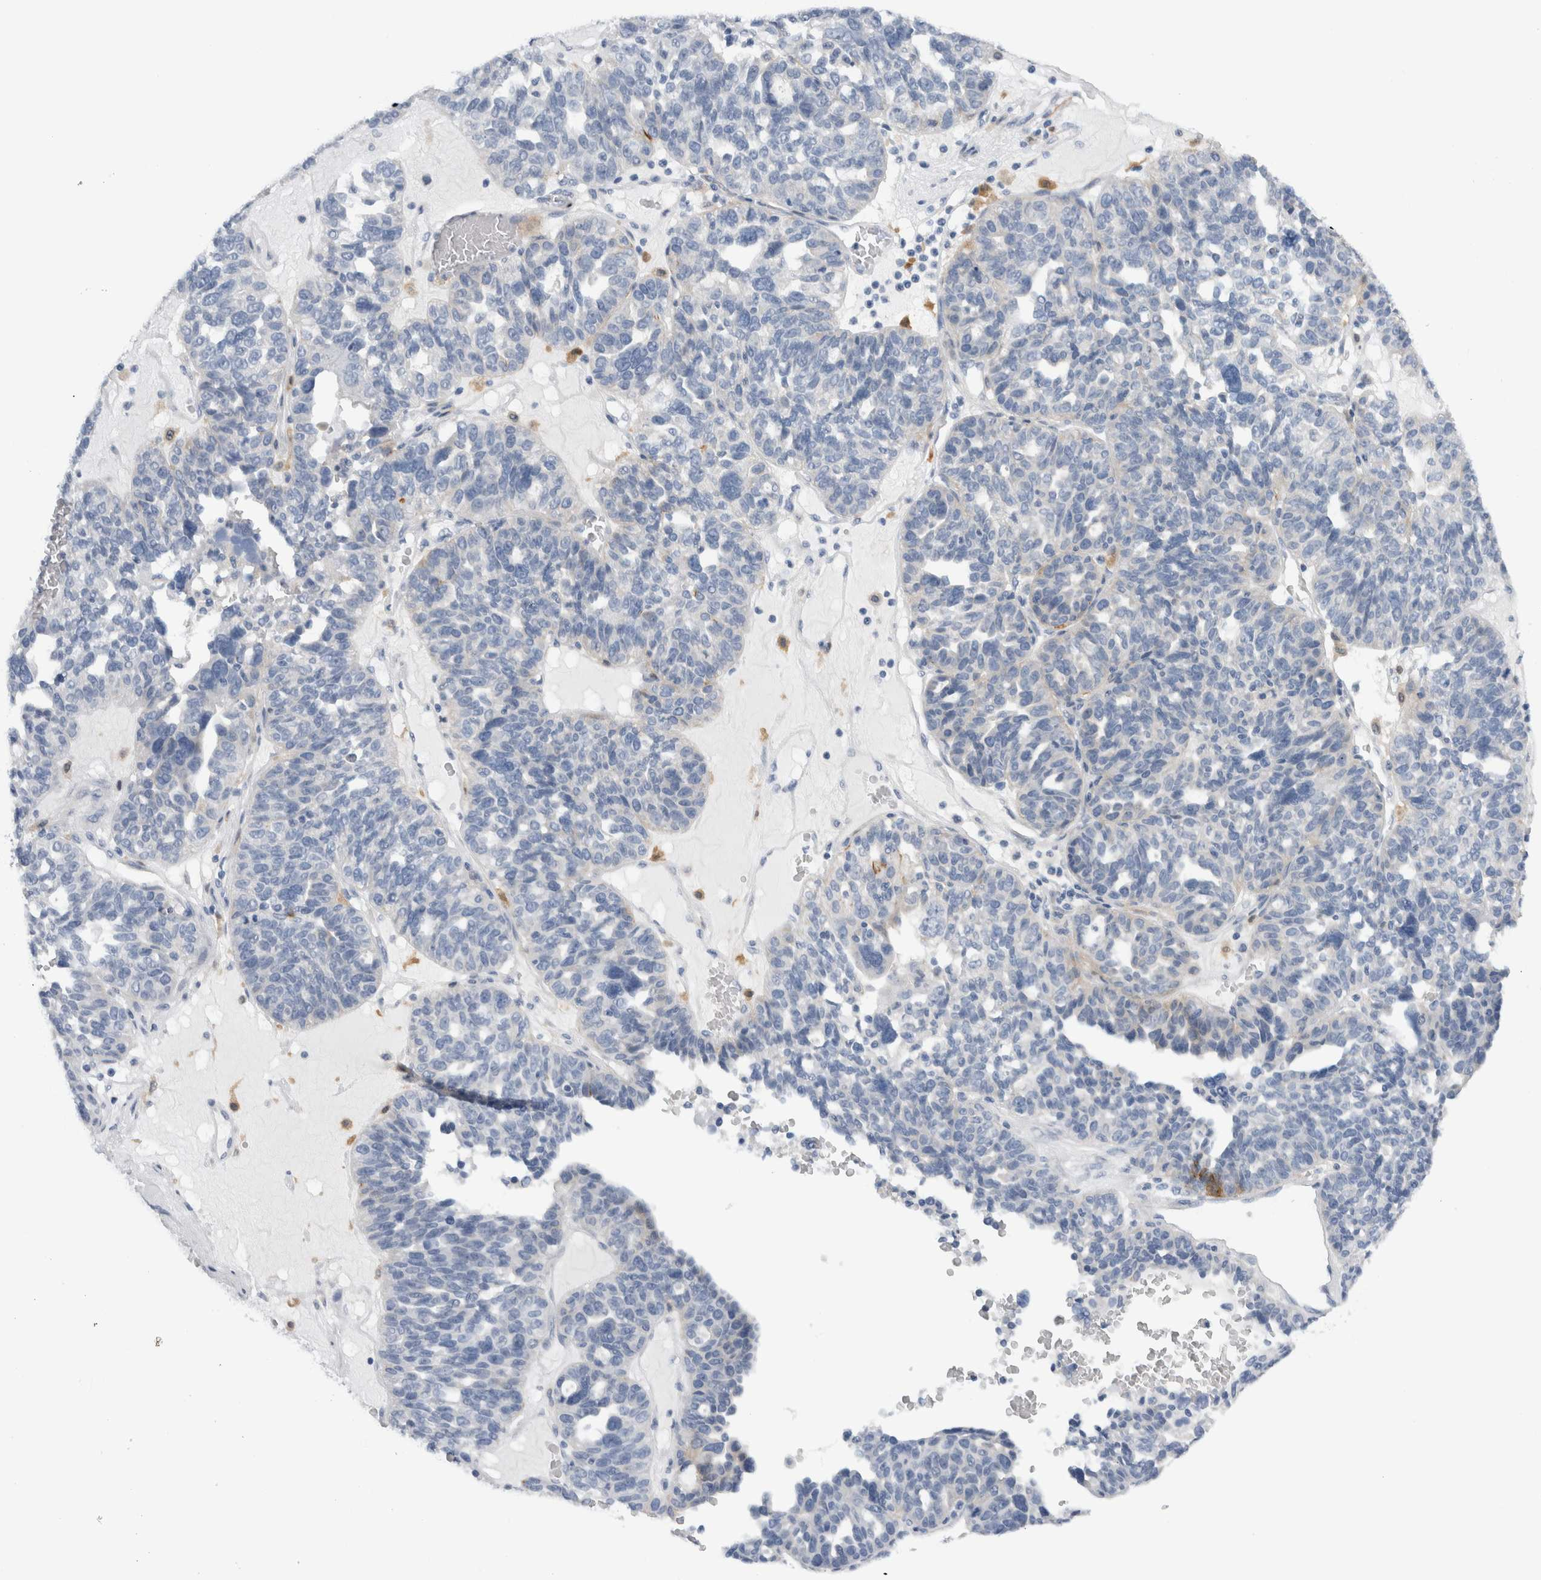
{"staining": {"intensity": "negative", "quantity": "none", "location": "none"}, "tissue": "ovarian cancer", "cell_type": "Tumor cells", "image_type": "cancer", "snomed": [{"axis": "morphology", "description": "Cystadenocarcinoma, serous, NOS"}, {"axis": "topography", "description": "Ovary"}], "caption": "IHC image of neoplastic tissue: ovarian serous cystadenocarcinoma stained with DAB (3,3'-diaminobenzidine) exhibits no significant protein expression in tumor cells. (Brightfield microscopy of DAB immunohistochemistry at high magnification).", "gene": "SLC20A2", "patient": {"sex": "female", "age": 59}}